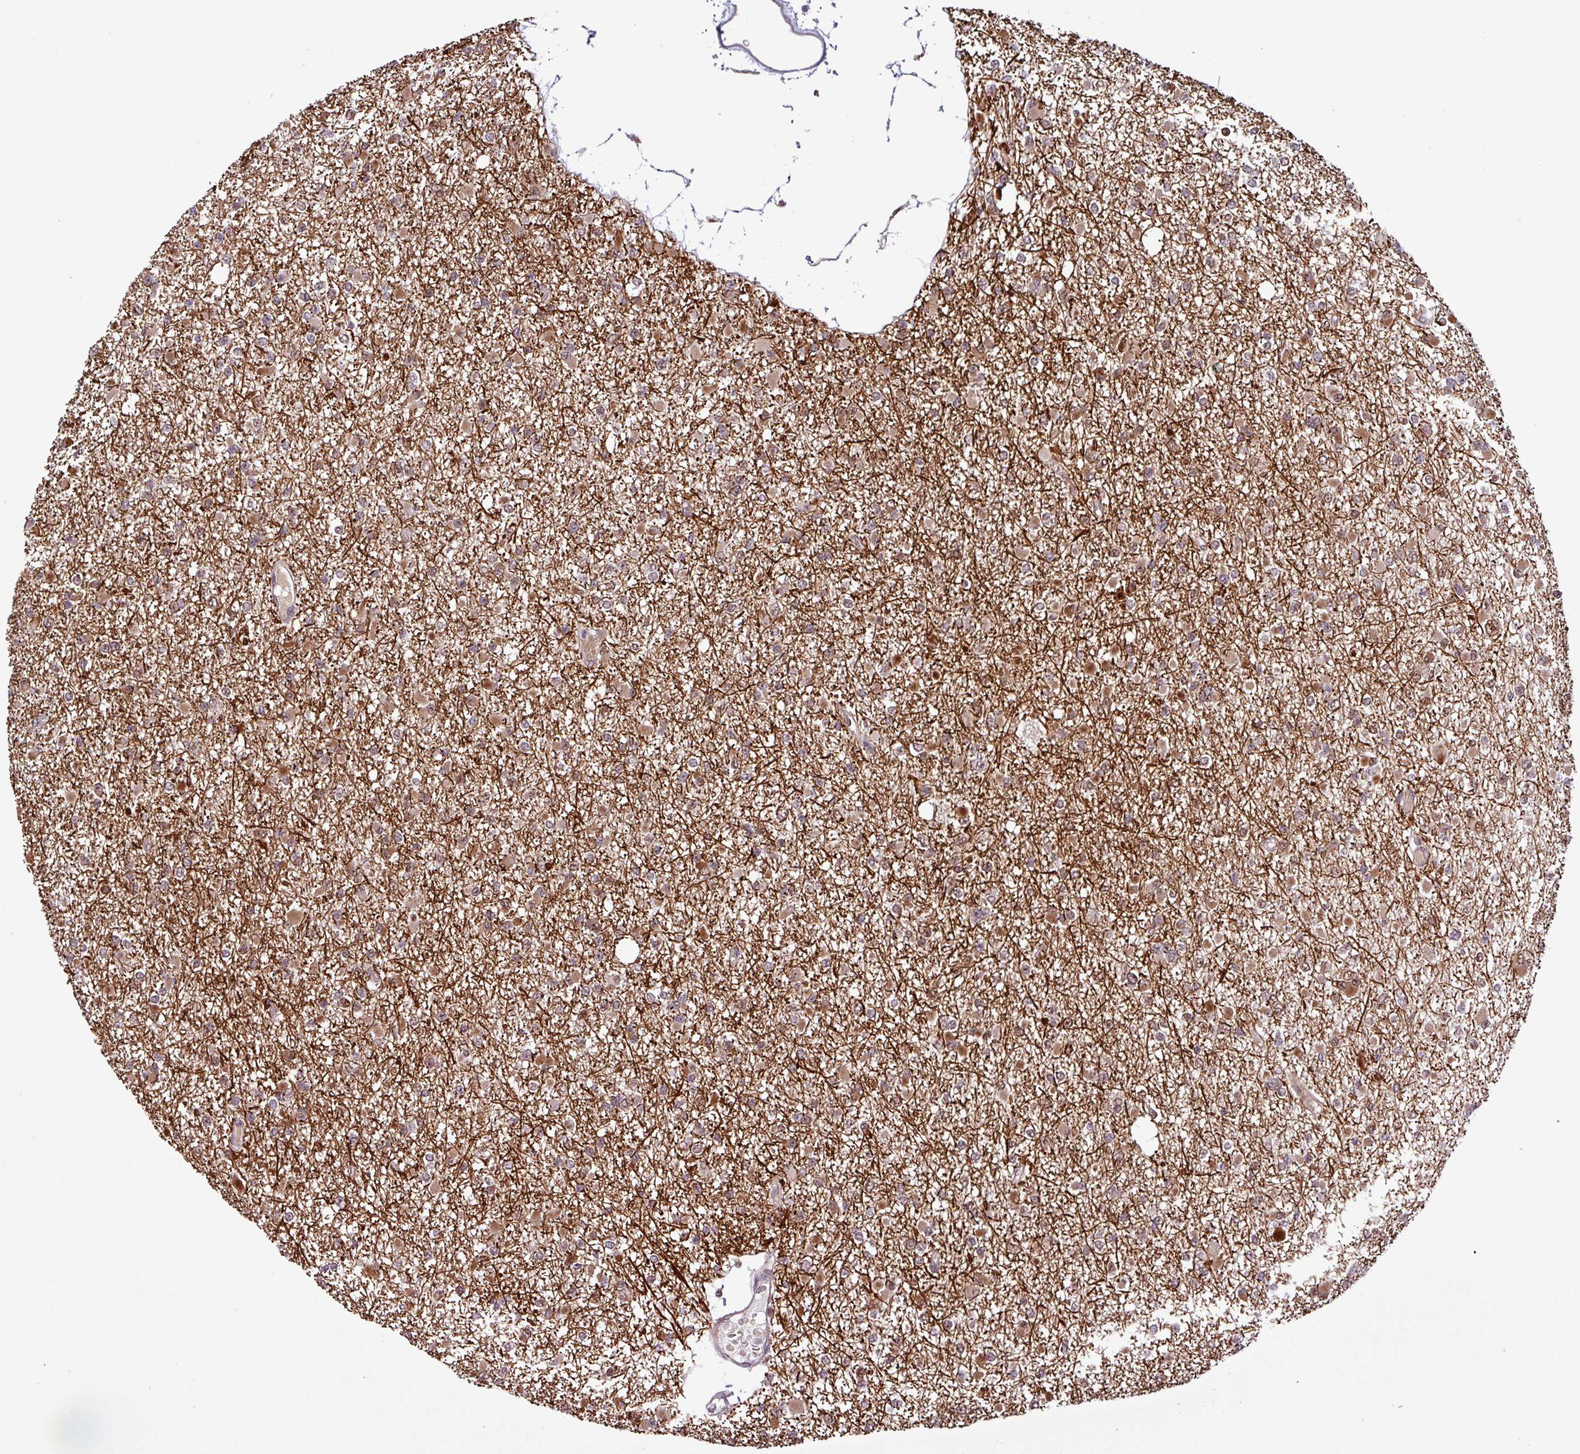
{"staining": {"intensity": "moderate", "quantity": "<25%", "location": "nuclear"}, "tissue": "glioma", "cell_type": "Tumor cells", "image_type": "cancer", "snomed": [{"axis": "morphology", "description": "Glioma, malignant, Low grade"}, {"axis": "topography", "description": "Brain"}], "caption": "Glioma stained for a protein (brown) demonstrates moderate nuclear positive expression in about <25% of tumor cells.", "gene": "SLC22A24", "patient": {"sex": "female", "age": 22}}